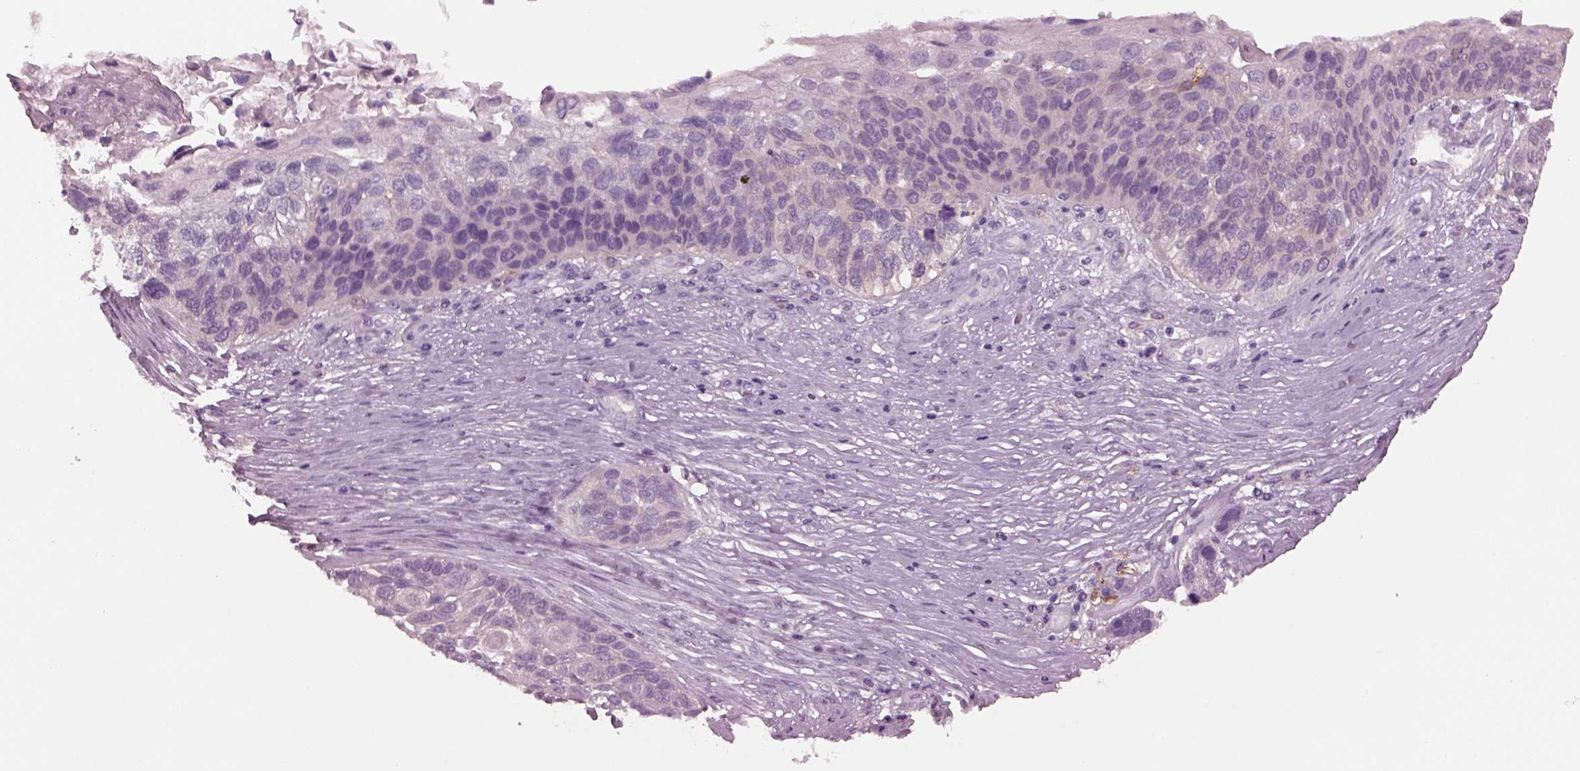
{"staining": {"intensity": "negative", "quantity": "none", "location": "none"}, "tissue": "lung cancer", "cell_type": "Tumor cells", "image_type": "cancer", "snomed": [{"axis": "morphology", "description": "Squamous cell carcinoma, NOS"}, {"axis": "topography", "description": "Lung"}], "caption": "Lung cancer (squamous cell carcinoma) was stained to show a protein in brown. There is no significant expression in tumor cells.", "gene": "SHTN1", "patient": {"sex": "male", "age": 69}}